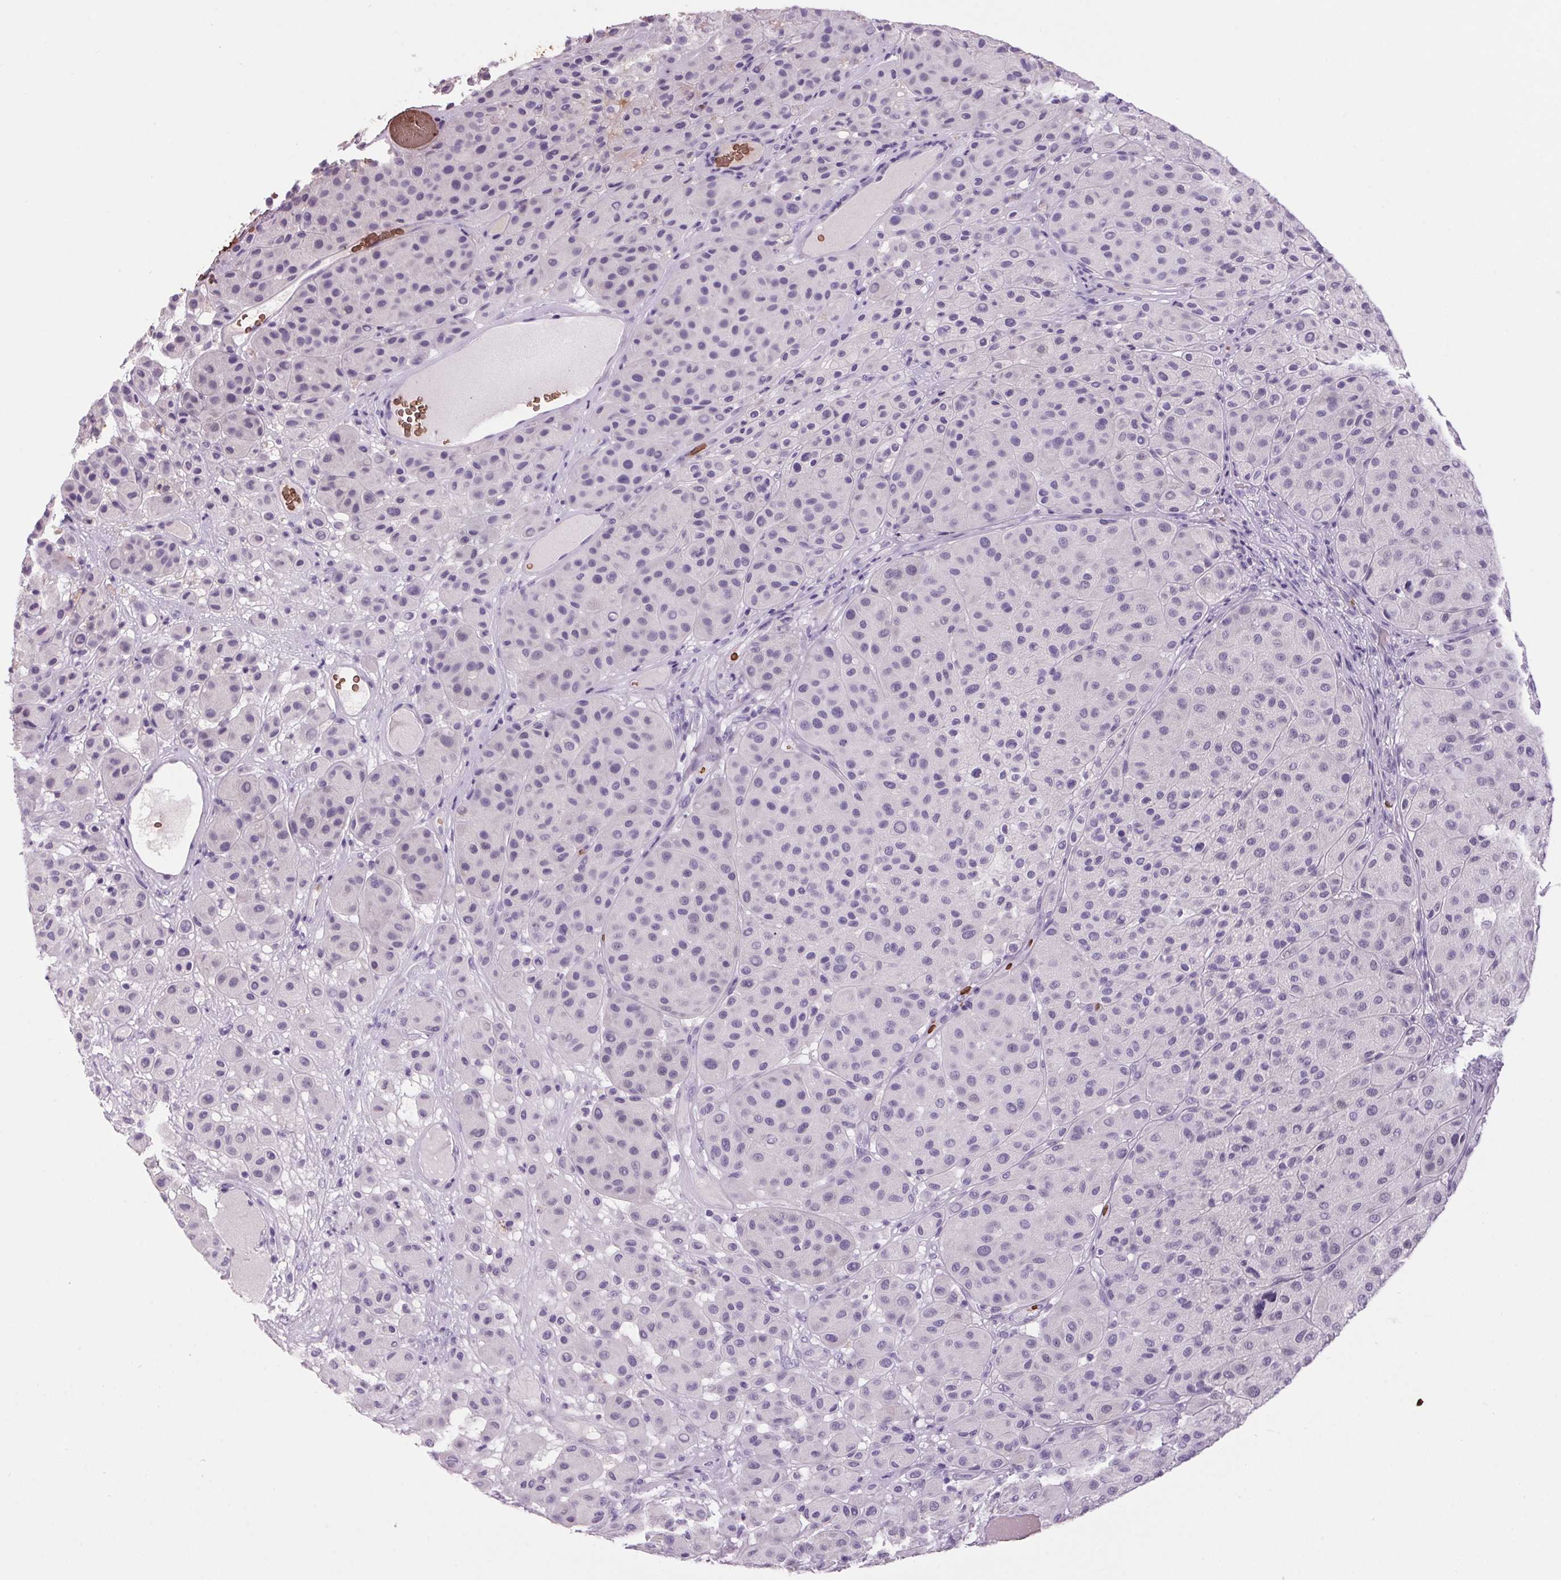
{"staining": {"intensity": "negative", "quantity": "none", "location": "none"}, "tissue": "melanoma", "cell_type": "Tumor cells", "image_type": "cancer", "snomed": [{"axis": "morphology", "description": "Malignant melanoma, Metastatic site"}, {"axis": "topography", "description": "Smooth muscle"}], "caption": "A micrograph of human melanoma is negative for staining in tumor cells.", "gene": "HBQ1", "patient": {"sex": "male", "age": 41}}